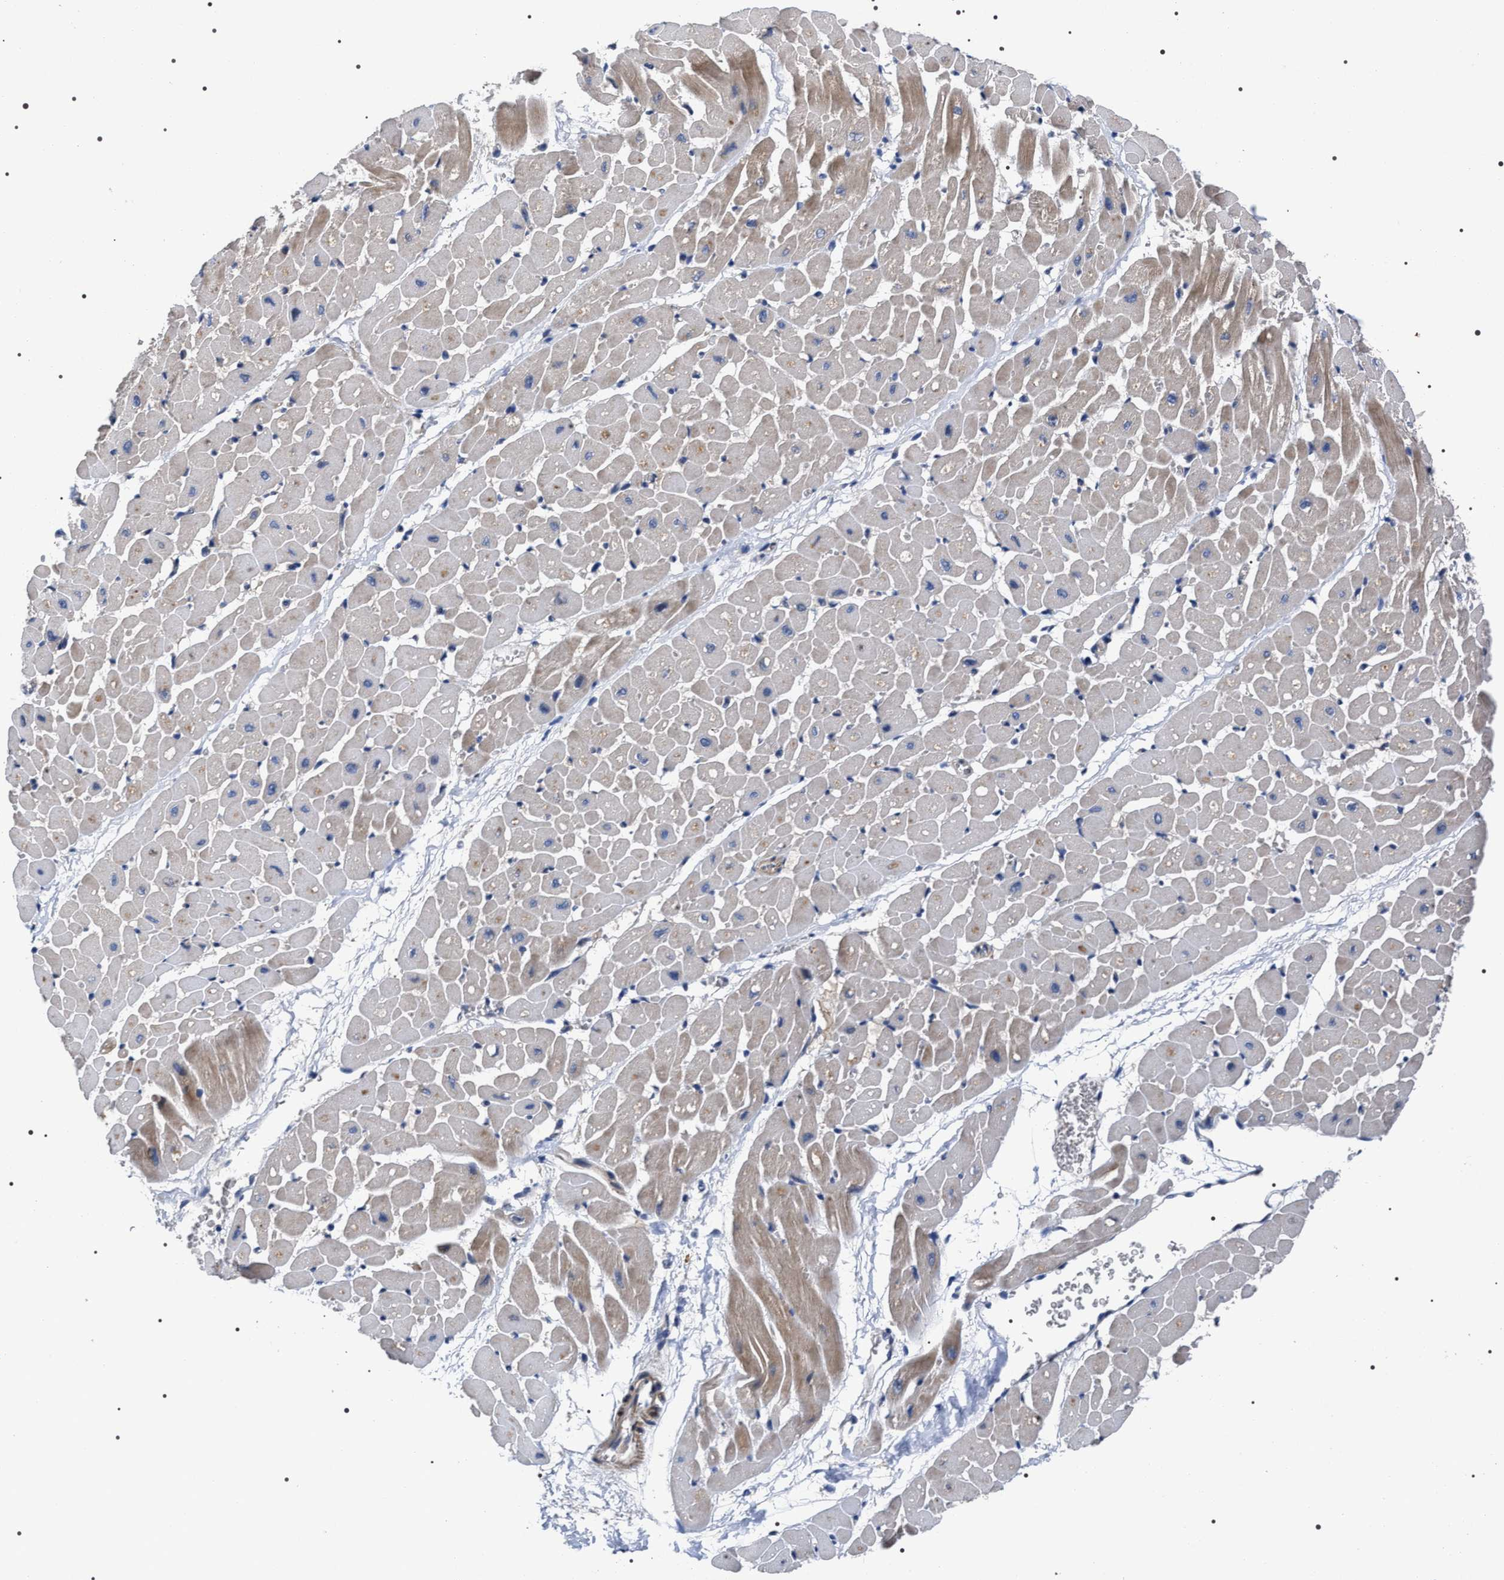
{"staining": {"intensity": "weak", "quantity": ">75%", "location": "cytoplasmic/membranous"}, "tissue": "heart muscle", "cell_type": "Cardiomyocytes", "image_type": "normal", "snomed": [{"axis": "morphology", "description": "Normal tissue, NOS"}, {"axis": "topography", "description": "Heart"}], "caption": "Heart muscle stained with a brown dye exhibits weak cytoplasmic/membranous positive positivity in approximately >75% of cardiomyocytes.", "gene": "MIS18A", "patient": {"sex": "male", "age": 45}}